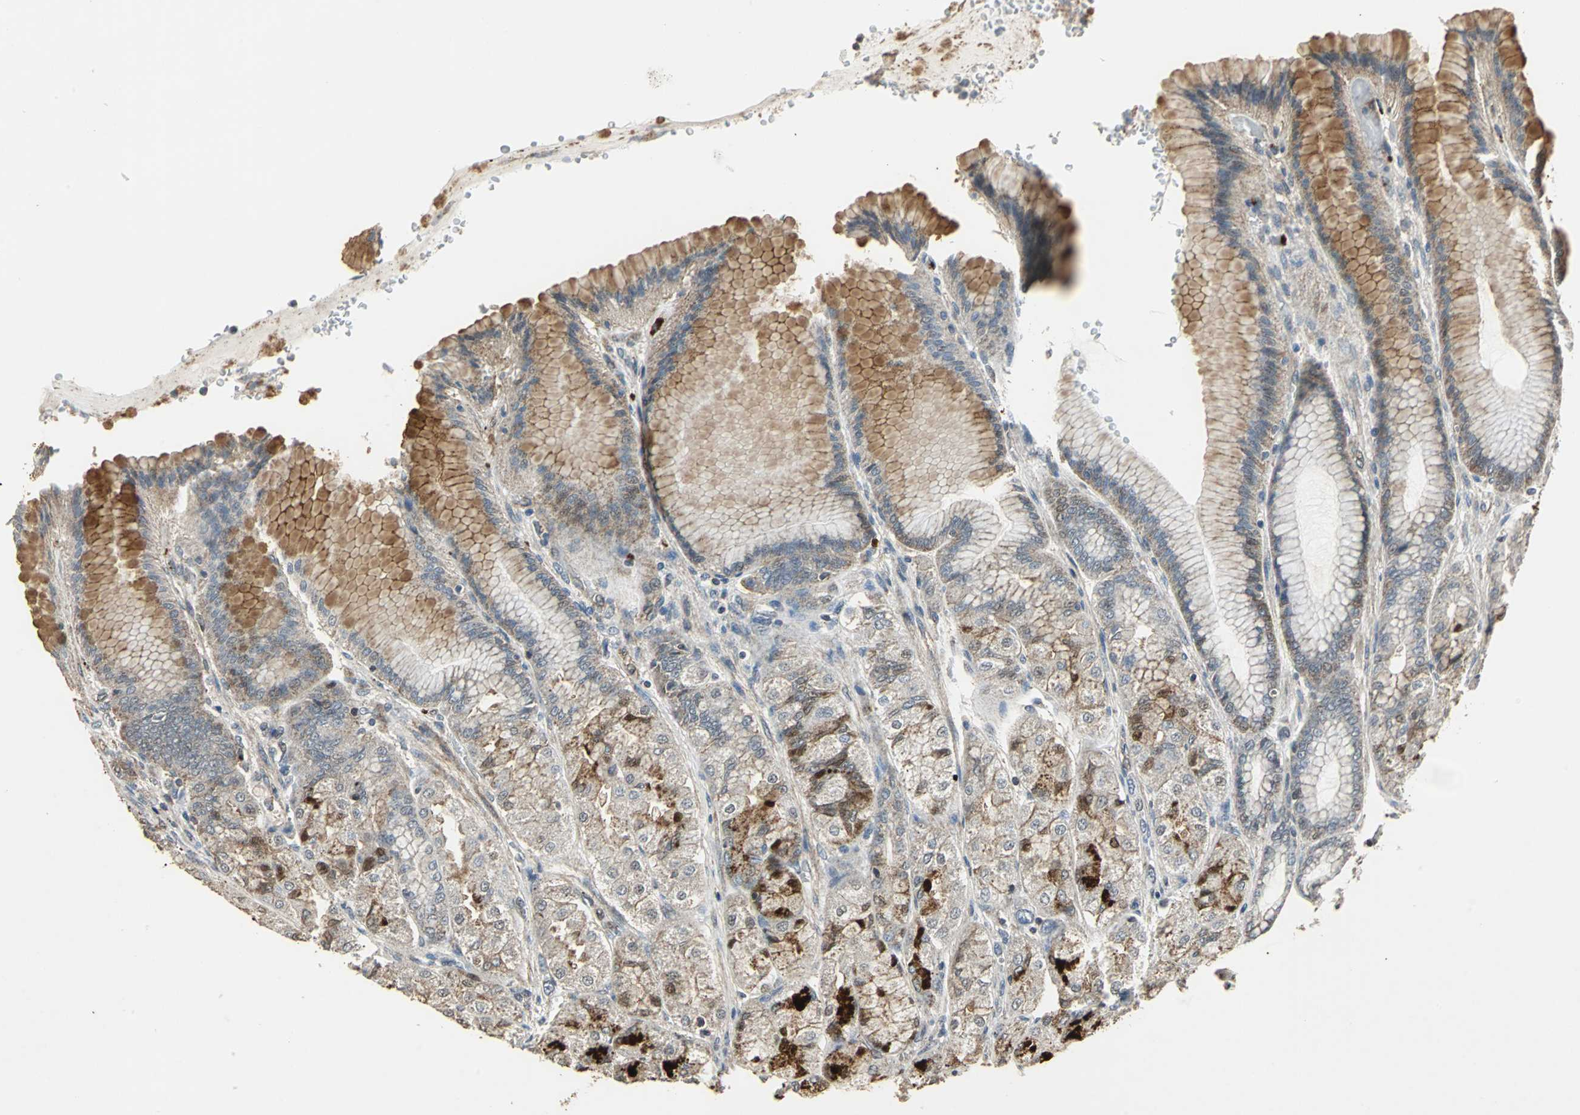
{"staining": {"intensity": "strong", "quantity": "<25%", "location": "cytoplasmic/membranous"}, "tissue": "stomach", "cell_type": "Glandular cells", "image_type": "normal", "snomed": [{"axis": "morphology", "description": "Normal tissue, NOS"}, {"axis": "morphology", "description": "Adenocarcinoma, NOS"}, {"axis": "topography", "description": "Stomach"}, {"axis": "topography", "description": "Stomach, lower"}], "caption": "Strong cytoplasmic/membranous expression is present in approximately <25% of glandular cells in benign stomach. (brown staining indicates protein expression, while blue staining denotes nuclei).", "gene": "DNAJB4", "patient": {"sex": "female", "age": 65}}